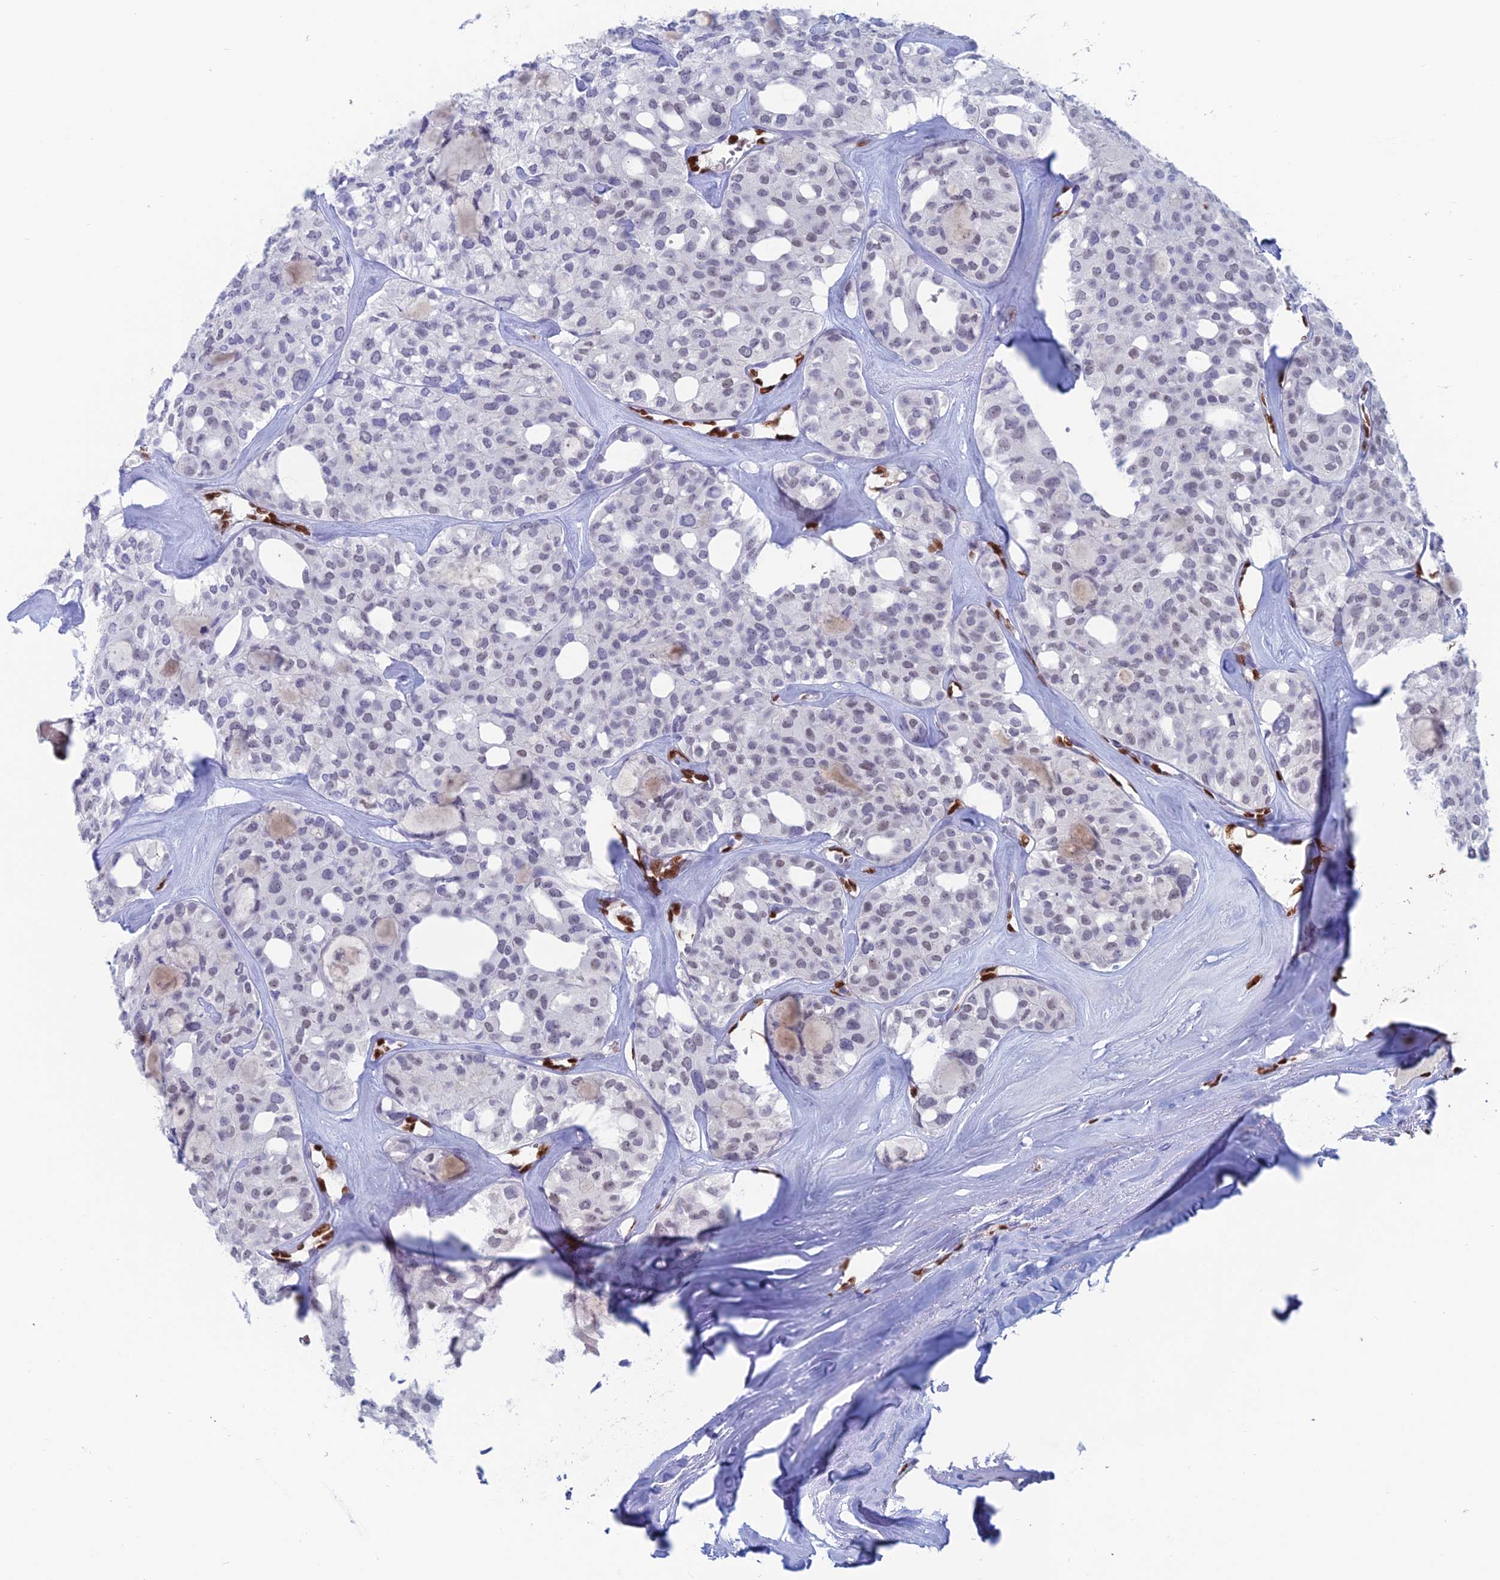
{"staining": {"intensity": "negative", "quantity": "none", "location": "none"}, "tissue": "thyroid cancer", "cell_type": "Tumor cells", "image_type": "cancer", "snomed": [{"axis": "morphology", "description": "Follicular adenoma carcinoma, NOS"}, {"axis": "topography", "description": "Thyroid gland"}], "caption": "The image demonstrates no significant expression in tumor cells of thyroid follicular adenoma carcinoma.", "gene": "NOL4L", "patient": {"sex": "male", "age": 75}}